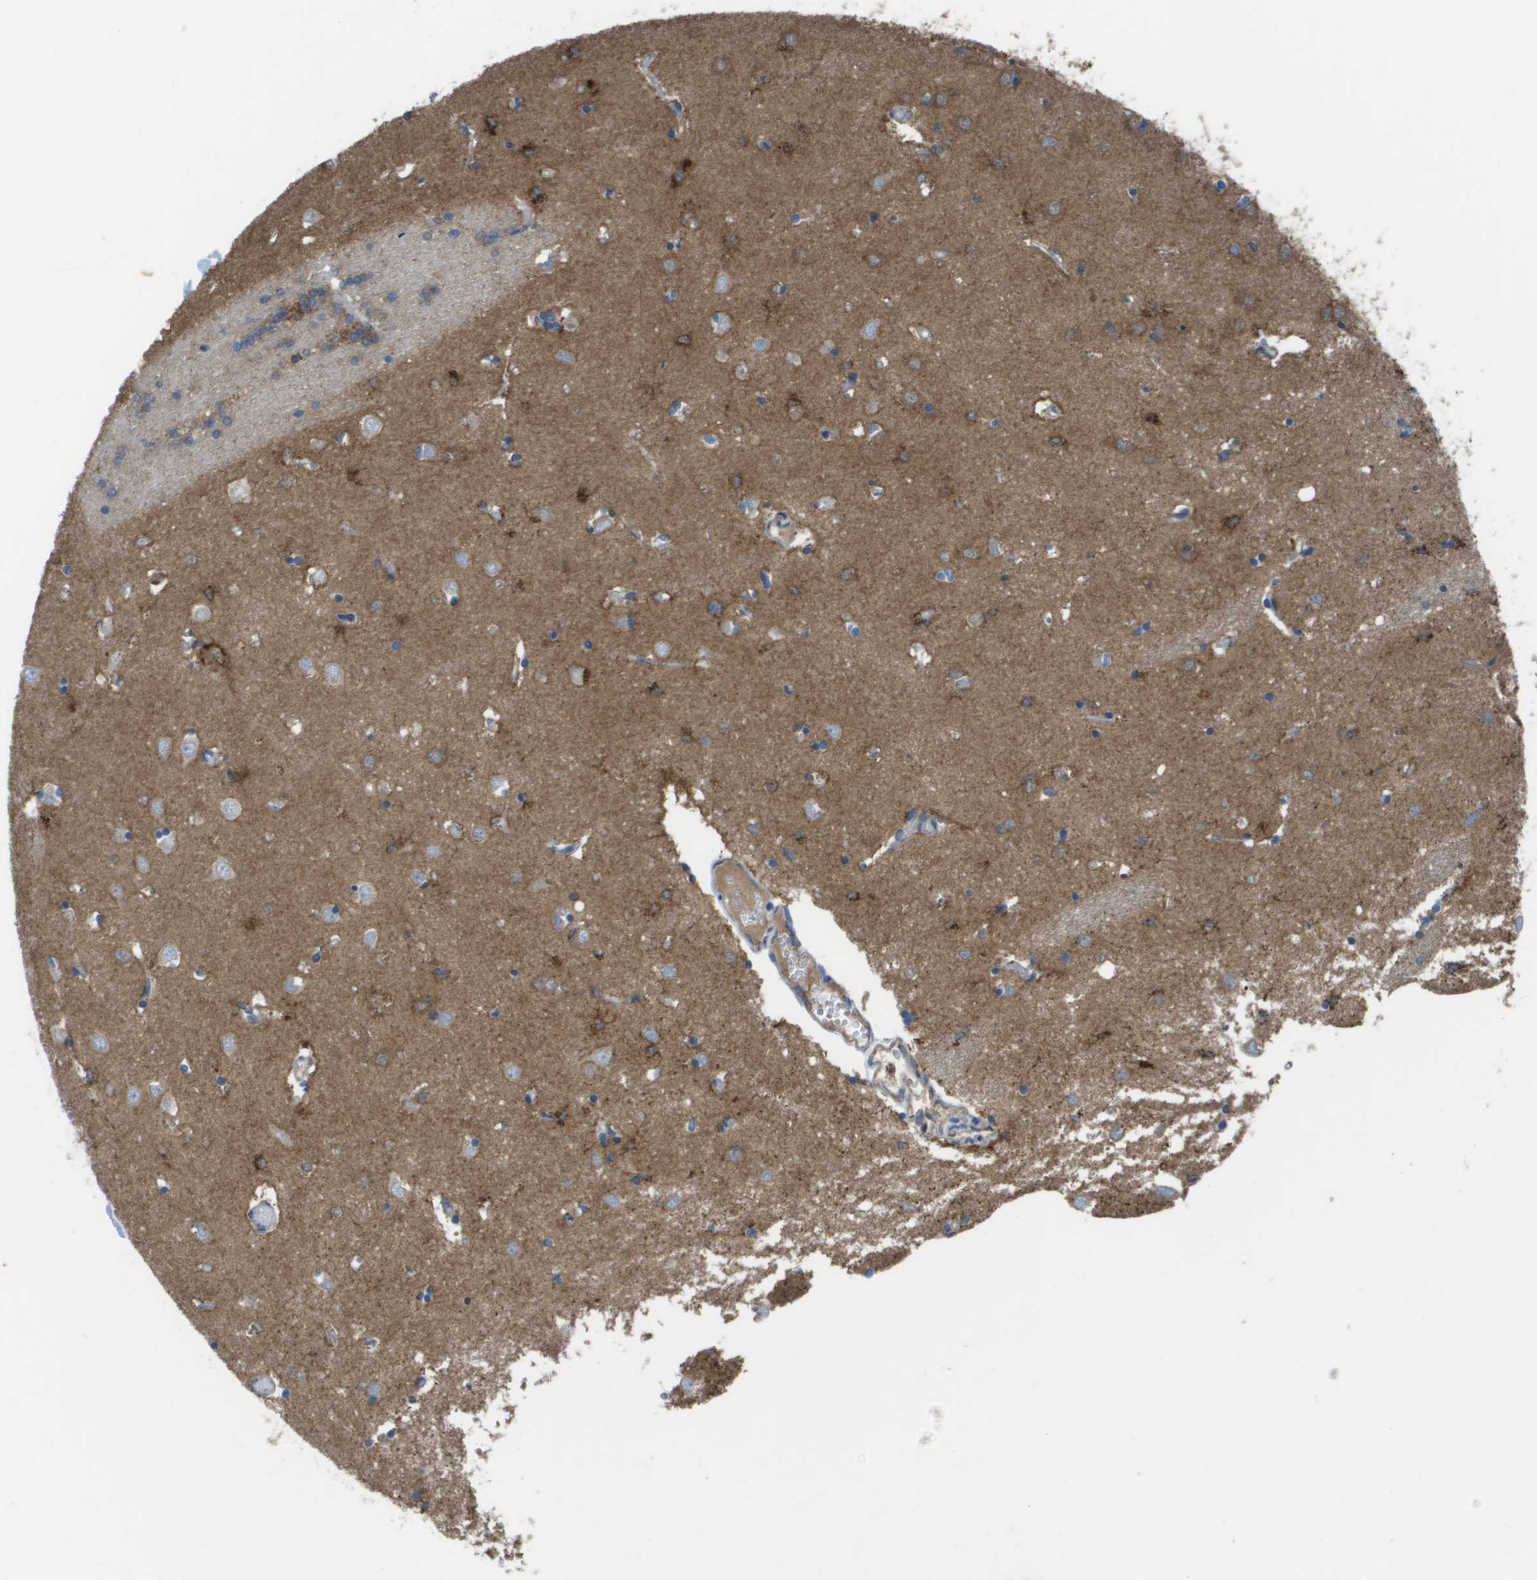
{"staining": {"intensity": "moderate", "quantity": "<25%", "location": "cytoplasmic/membranous"}, "tissue": "caudate", "cell_type": "Glial cells", "image_type": "normal", "snomed": [{"axis": "morphology", "description": "Normal tissue, NOS"}, {"axis": "topography", "description": "Lateral ventricle wall"}], "caption": "Protein expression analysis of normal caudate shows moderate cytoplasmic/membranous positivity in about <25% of glial cells. (IHC, brightfield microscopy, high magnification).", "gene": "CLCN2", "patient": {"sex": "female", "age": 19}}